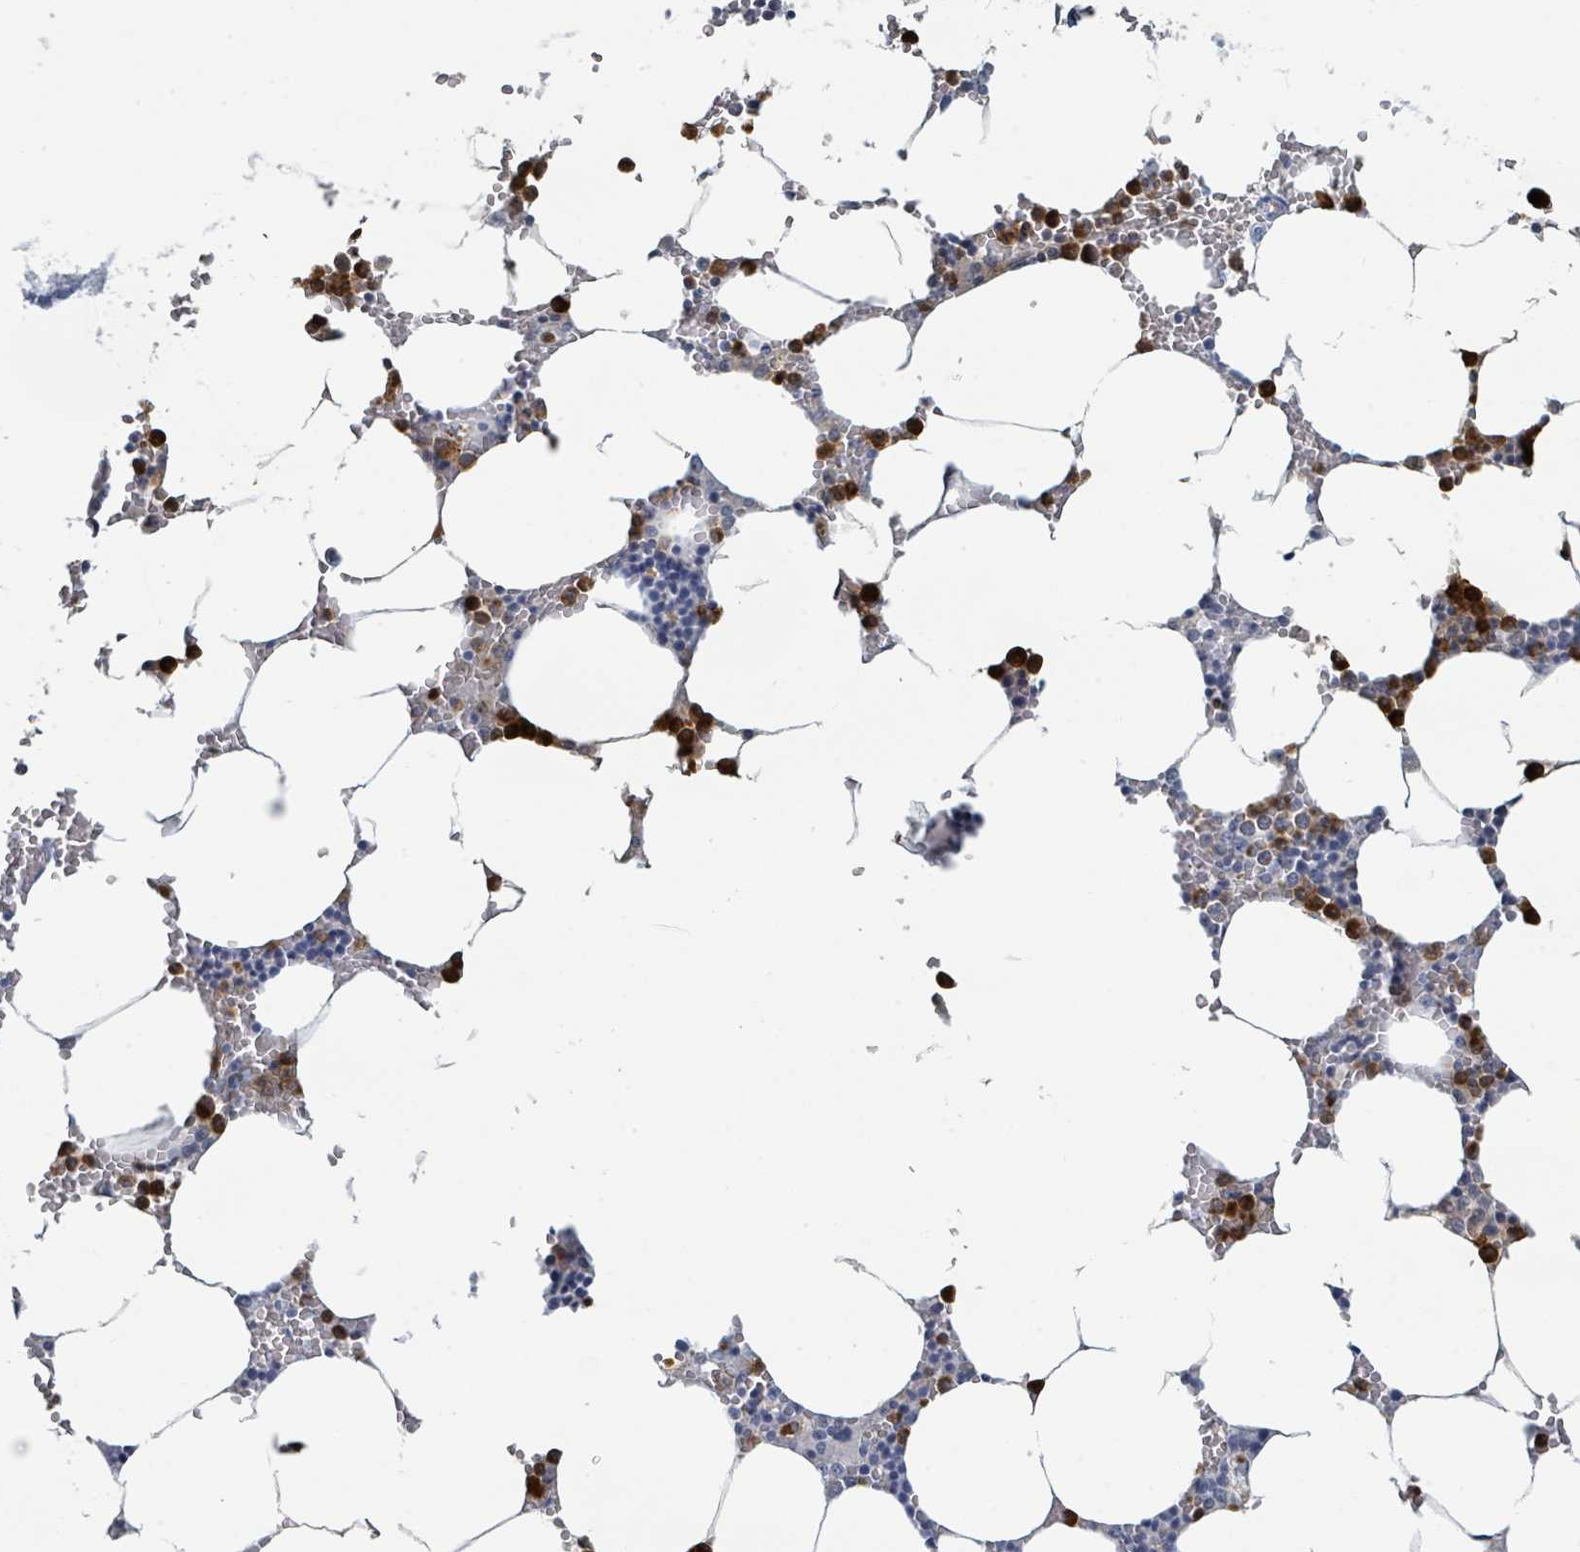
{"staining": {"intensity": "strong", "quantity": "25%-75%", "location": "cytoplasmic/membranous"}, "tissue": "bone marrow", "cell_type": "Hematopoietic cells", "image_type": "normal", "snomed": [{"axis": "morphology", "description": "Normal tissue, NOS"}, {"axis": "topography", "description": "Bone marrow"}], "caption": "Brown immunohistochemical staining in unremarkable bone marrow demonstrates strong cytoplasmic/membranous staining in approximately 25%-75% of hematopoietic cells. (Stains: DAB in brown, nuclei in blue, Microscopy: brightfield microscopy at high magnification).", "gene": "DEFA4", "patient": {"sex": "male", "age": 70}}